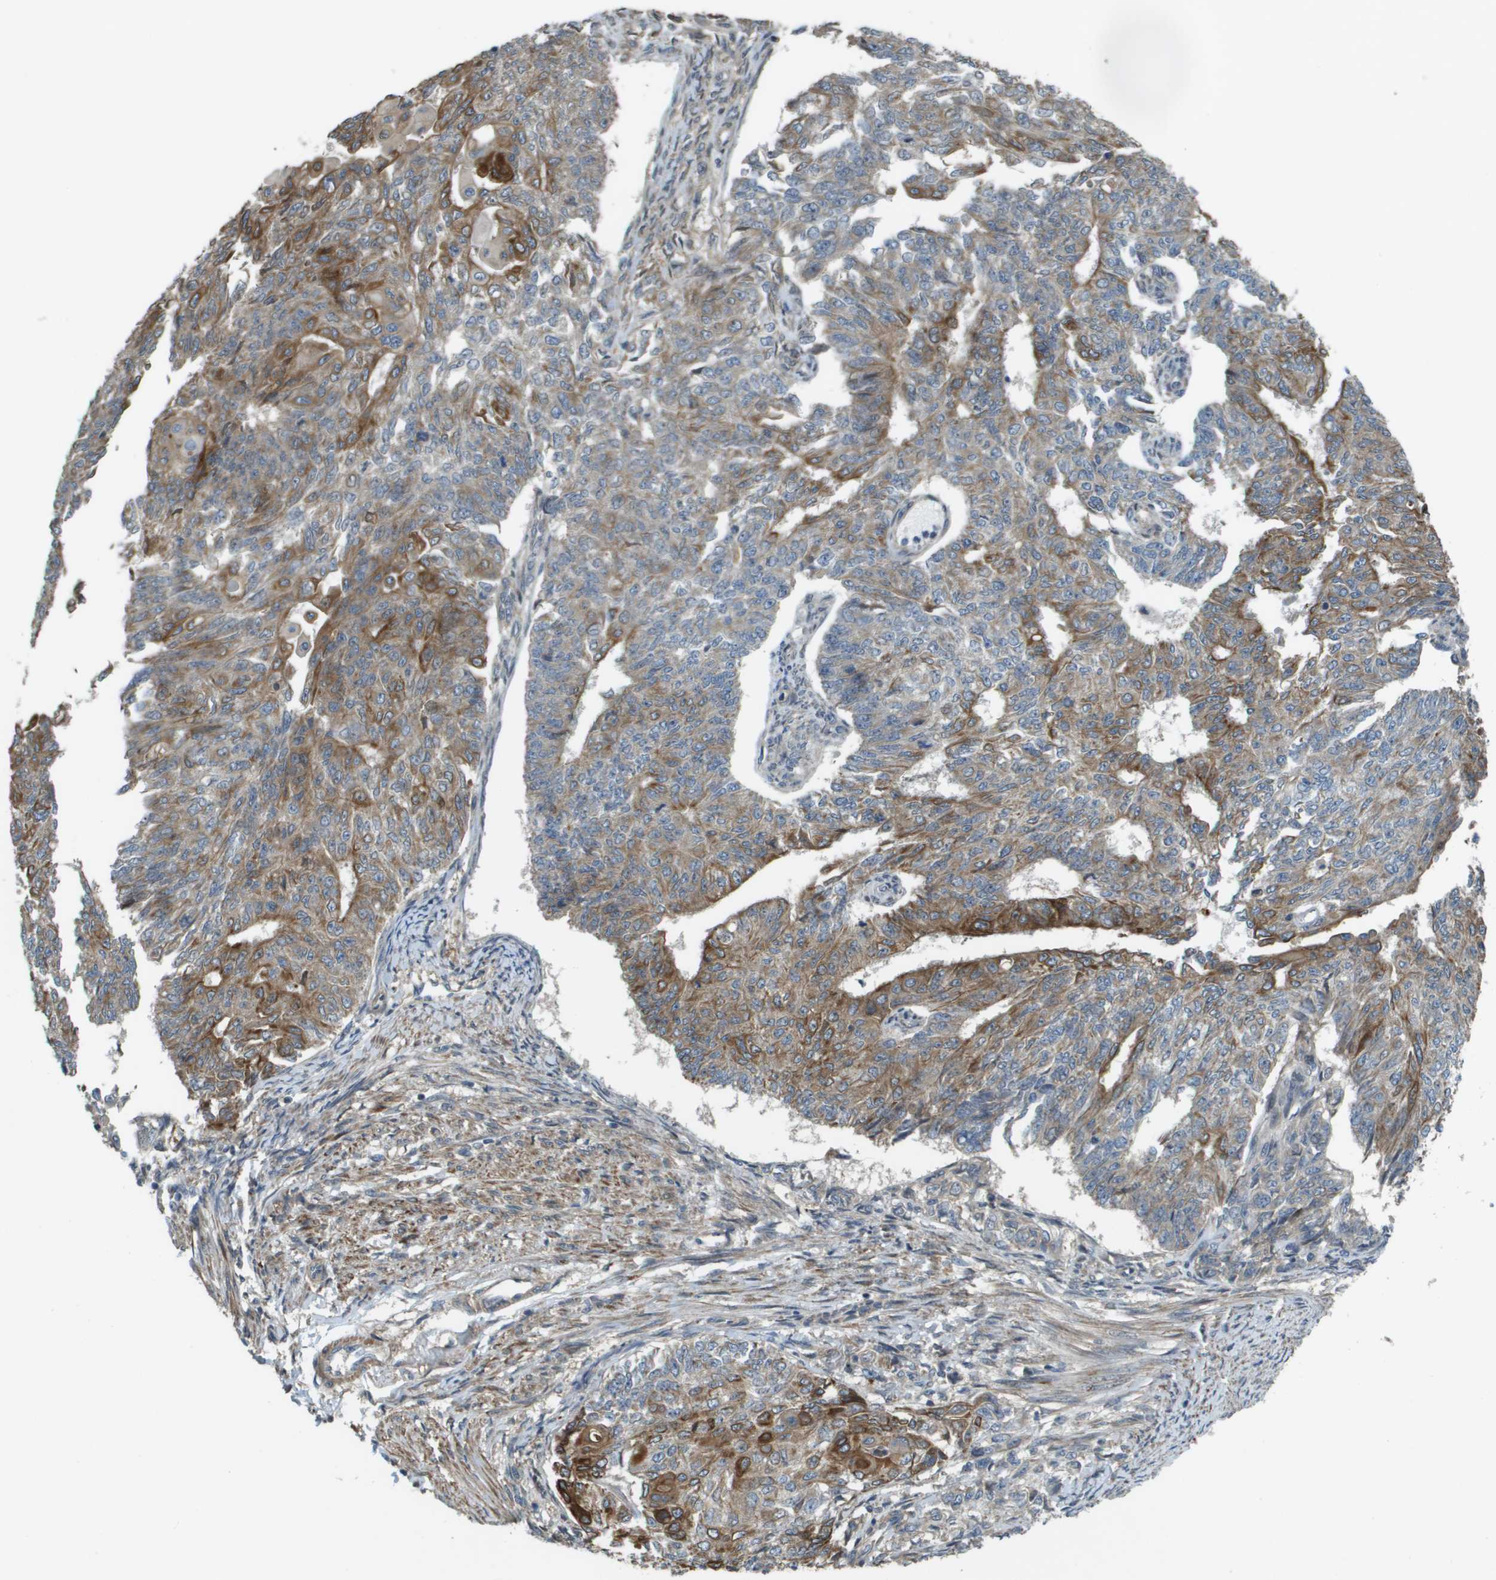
{"staining": {"intensity": "moderate", "quantity": "25%-75%", "location": "cytoplasmic/membranous"}, "tissue": "endometrial cancer", "cell_type": "Tumor cells", "image_type": "cancer", "snomed": [{"axis": "morphology", "description": "Adenocarcinoma, NOS"}, {"axis": "topography", "description": "Endometrium"}], "caption": "The photomicrograph reveals staining of endometrial cancer, revealing moderate cytoplasmic/membranous protein expression (brown color) within tumor cells. (IHC, brightfield microscopy, high magnification).", "gene": "CDKN2C", "patient": {"sex": "female", "age": 32}}